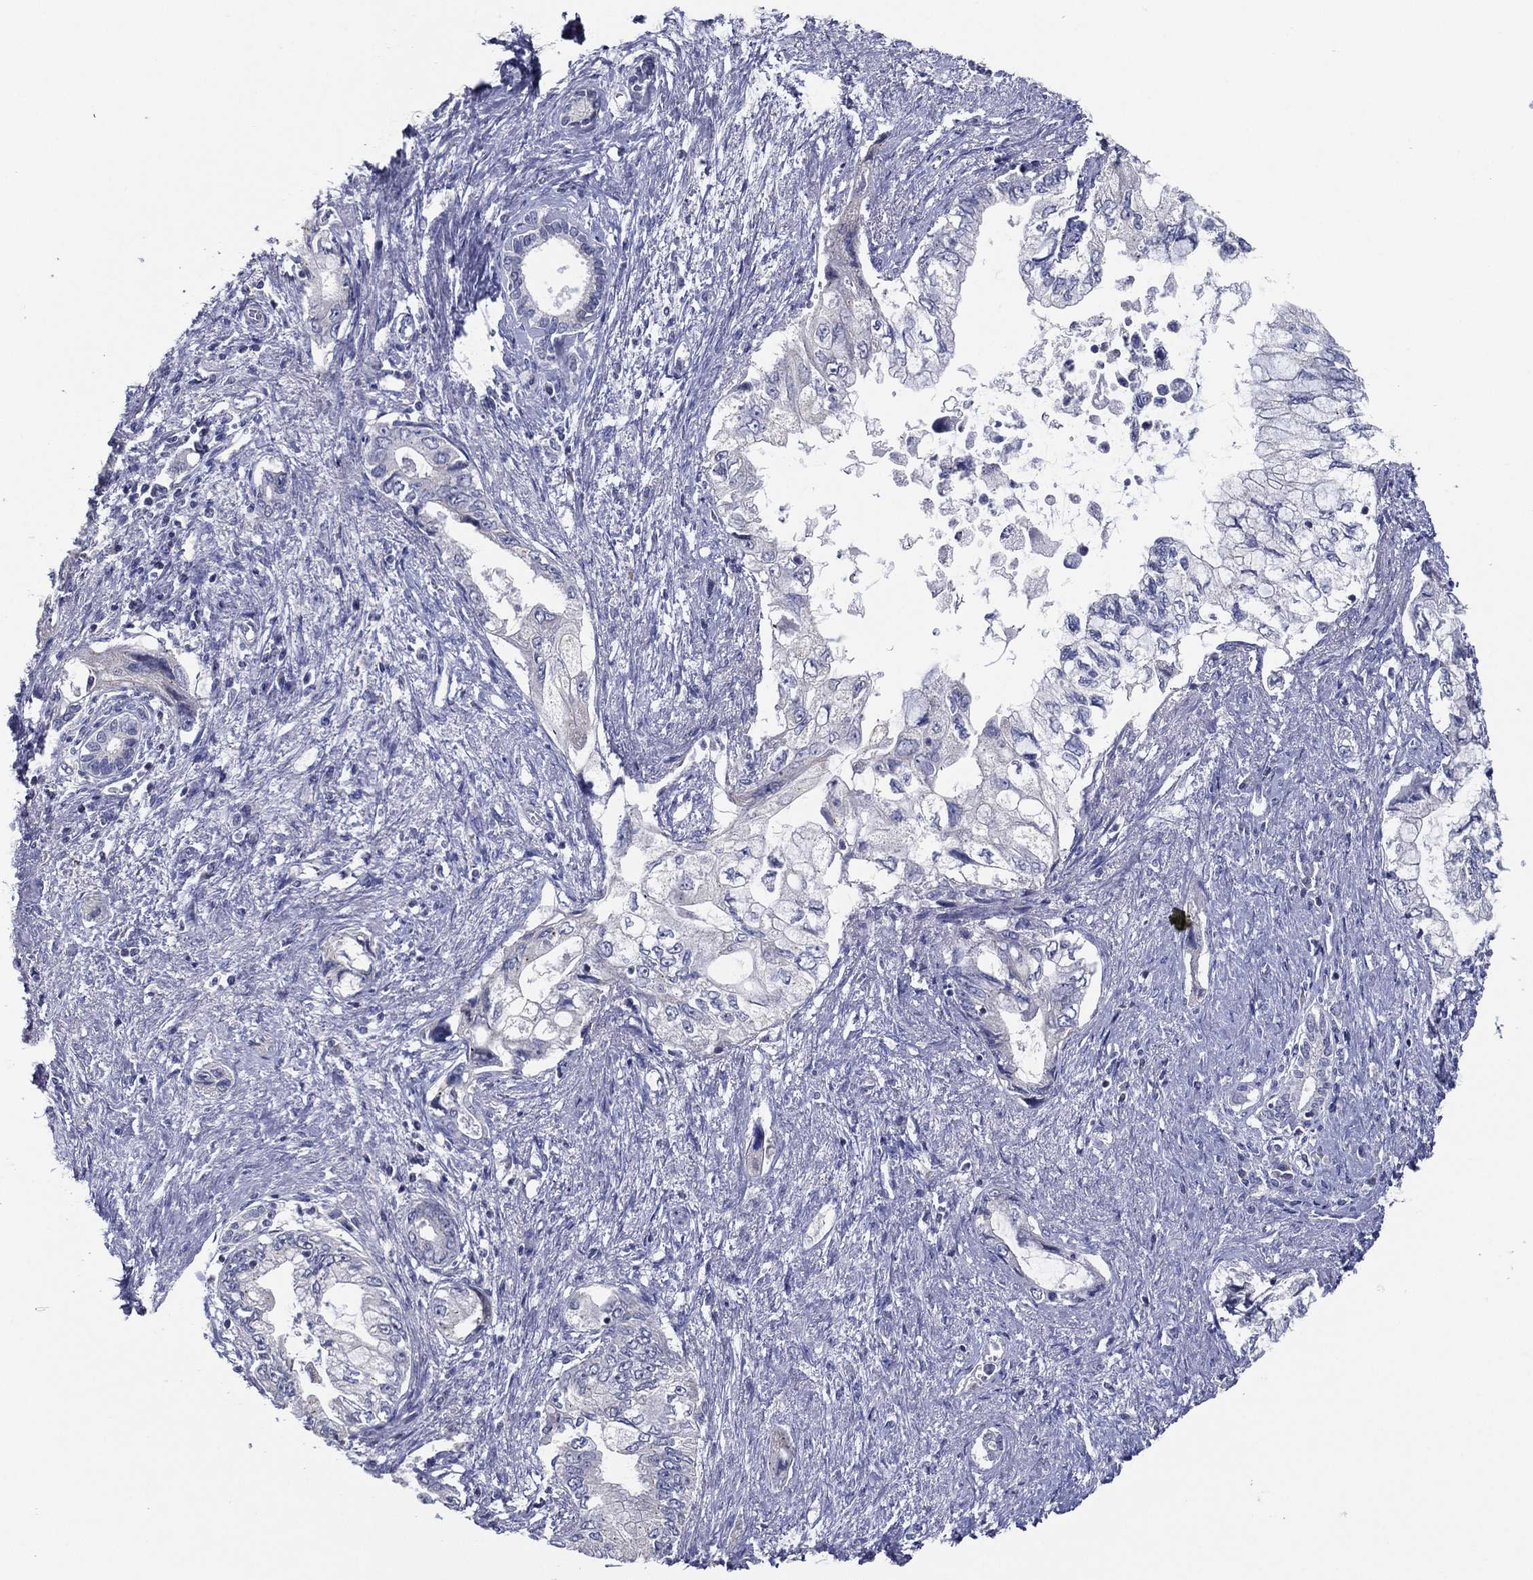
{"staining": {"intensity": "negative", "quantity": "none", "location": "none"}, "tissue": "pancreatic cancer", "cell_type": "Tumor cells", "image_type": "cancer", "snomed": [{"axis": "morphology", "description": "Adenocarcinoma, NOS"}, {"axis": "topography", "description": "Pancreas"}], "caption": "Immunohistochemistry (IHC) photomicrograph of human pancreatic cancer stained for a protein (brown), which exhibits no positivity in tumor cells.", "gene": "SLC13A4", "patient": {"sex": "female", "age": 73}}